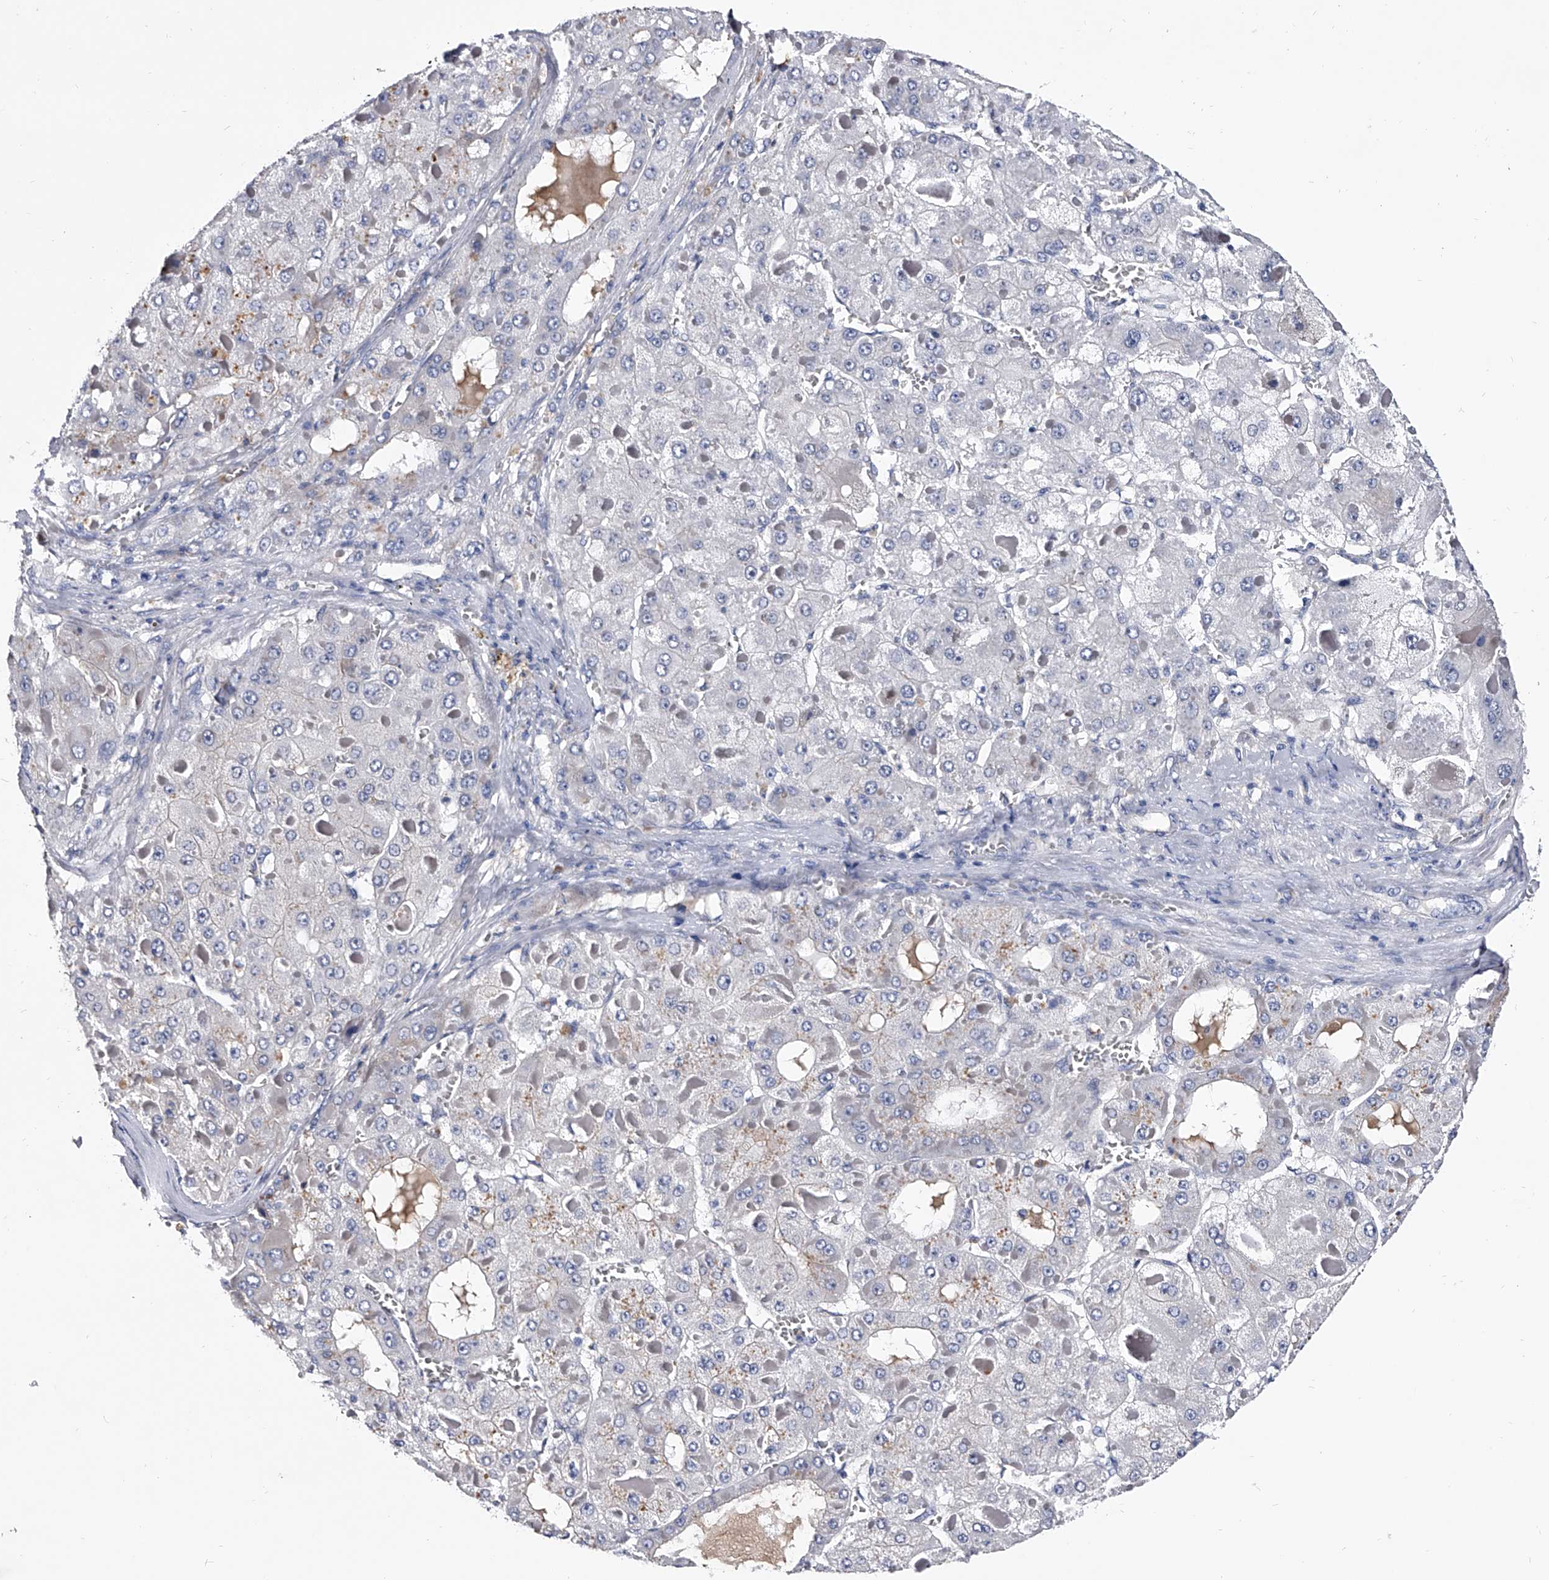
{"staining": {"intensity": "negative", "quantity": "none", "location": "none"}, "tissue": "liver cancer", "cell_type": "Tumor cells", "image_type": "cancer", "snomed": [{"axis": "morphology", "description": "Carcinoma, Hepatocellular, NOS"}, {"axis": "topography", "description": "Liver"}], "caption": "Immunohistochemistry of liver hepatocellular carcinoma displays no staining in tumor cells.", "gene": "EFCAB7", "patient": {"sex": "female", "age": 73}}